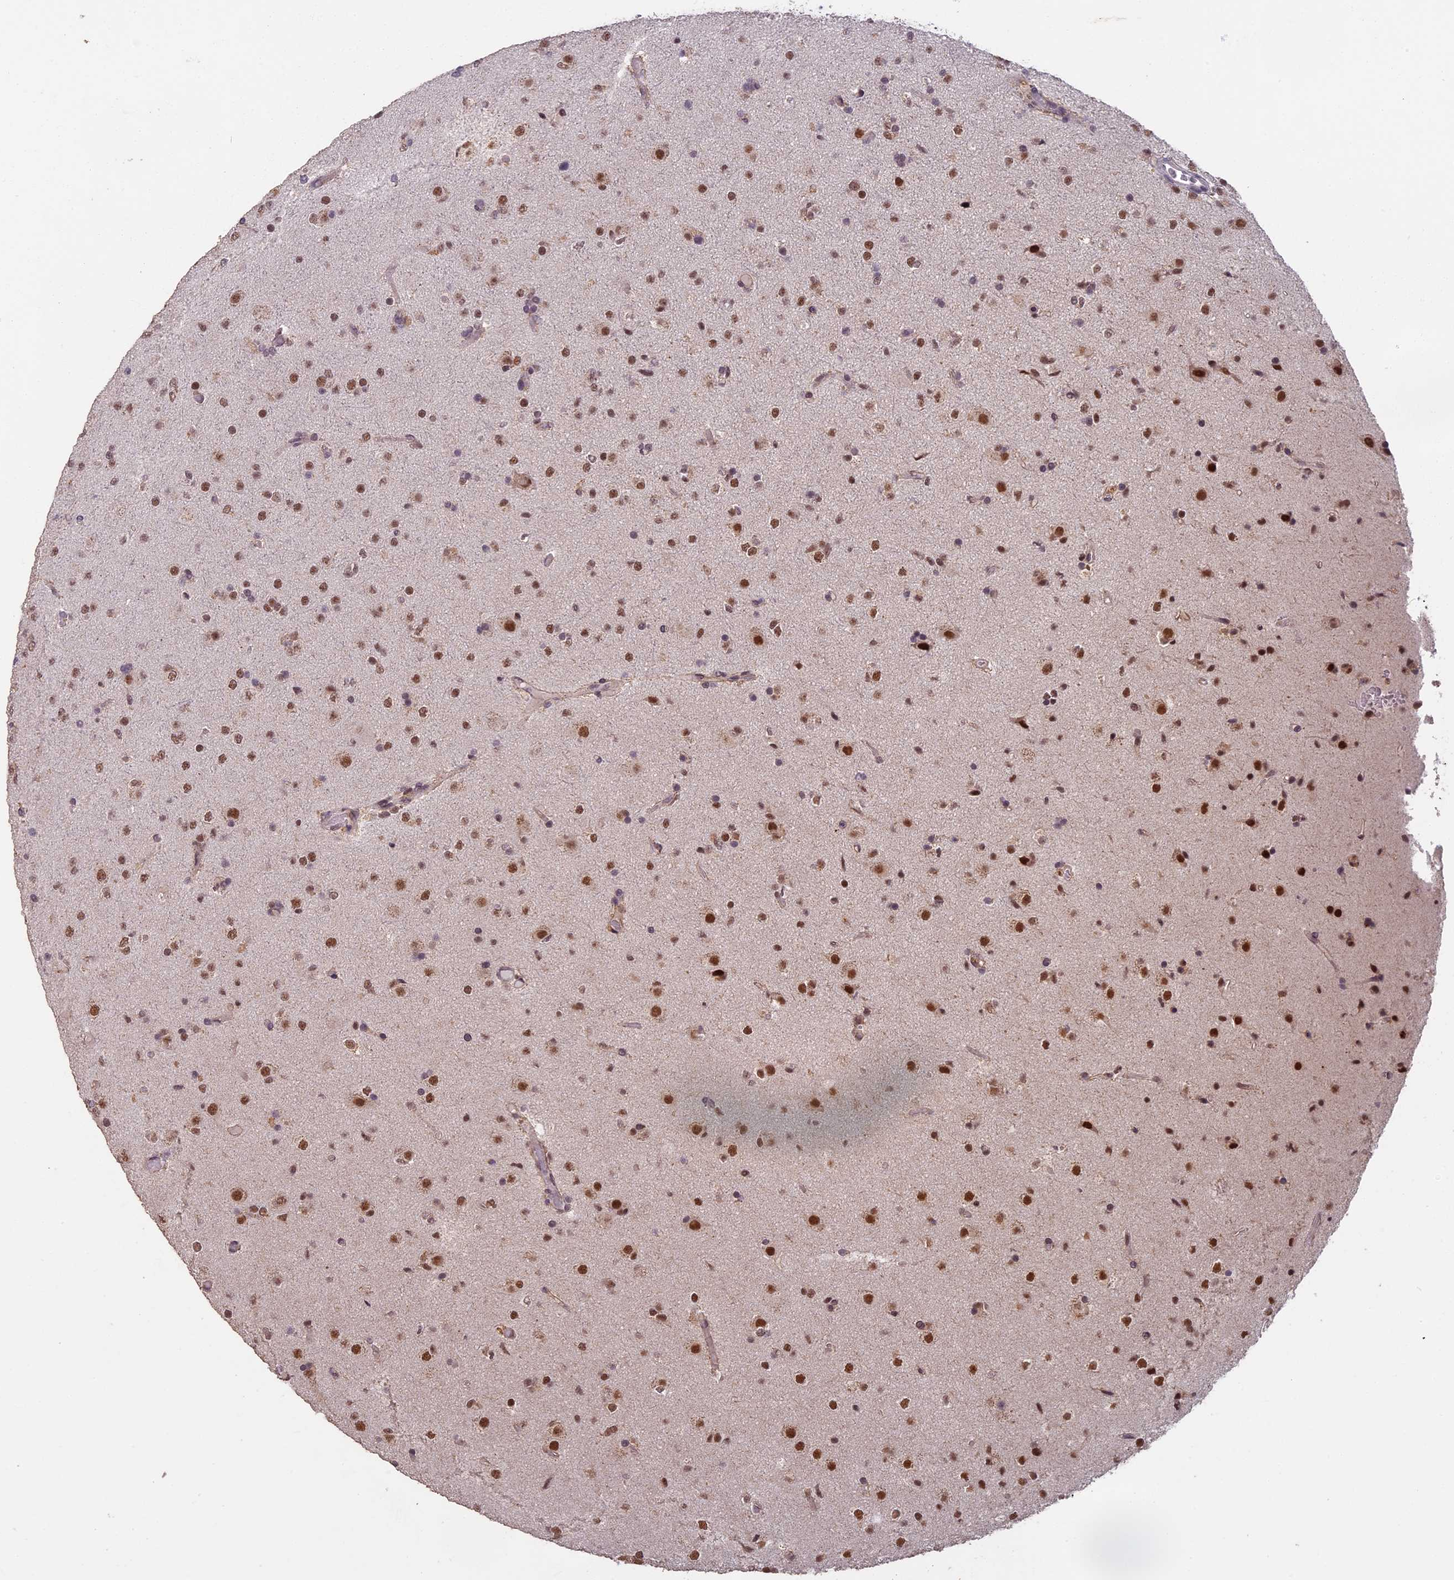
{"staining": {"intensity": "moderate", "quantity": ">75%", "location": "nuclear"}, "tissue": "glioma", "cell_type": "Tumor cells", "image_type": "cancer", "snomed": [{"axis": "morphology", "description": "Glioma, malignant, Low grade"}, {"axis": "topography", "description": "Brain"}], "caption": "A brown stain labels moderate nuclear staining of a protein in malignant glioma (low-grade) tumor cells.", "gene": "MORF4L1", "patient": {"sex": "male", "age": 65}}